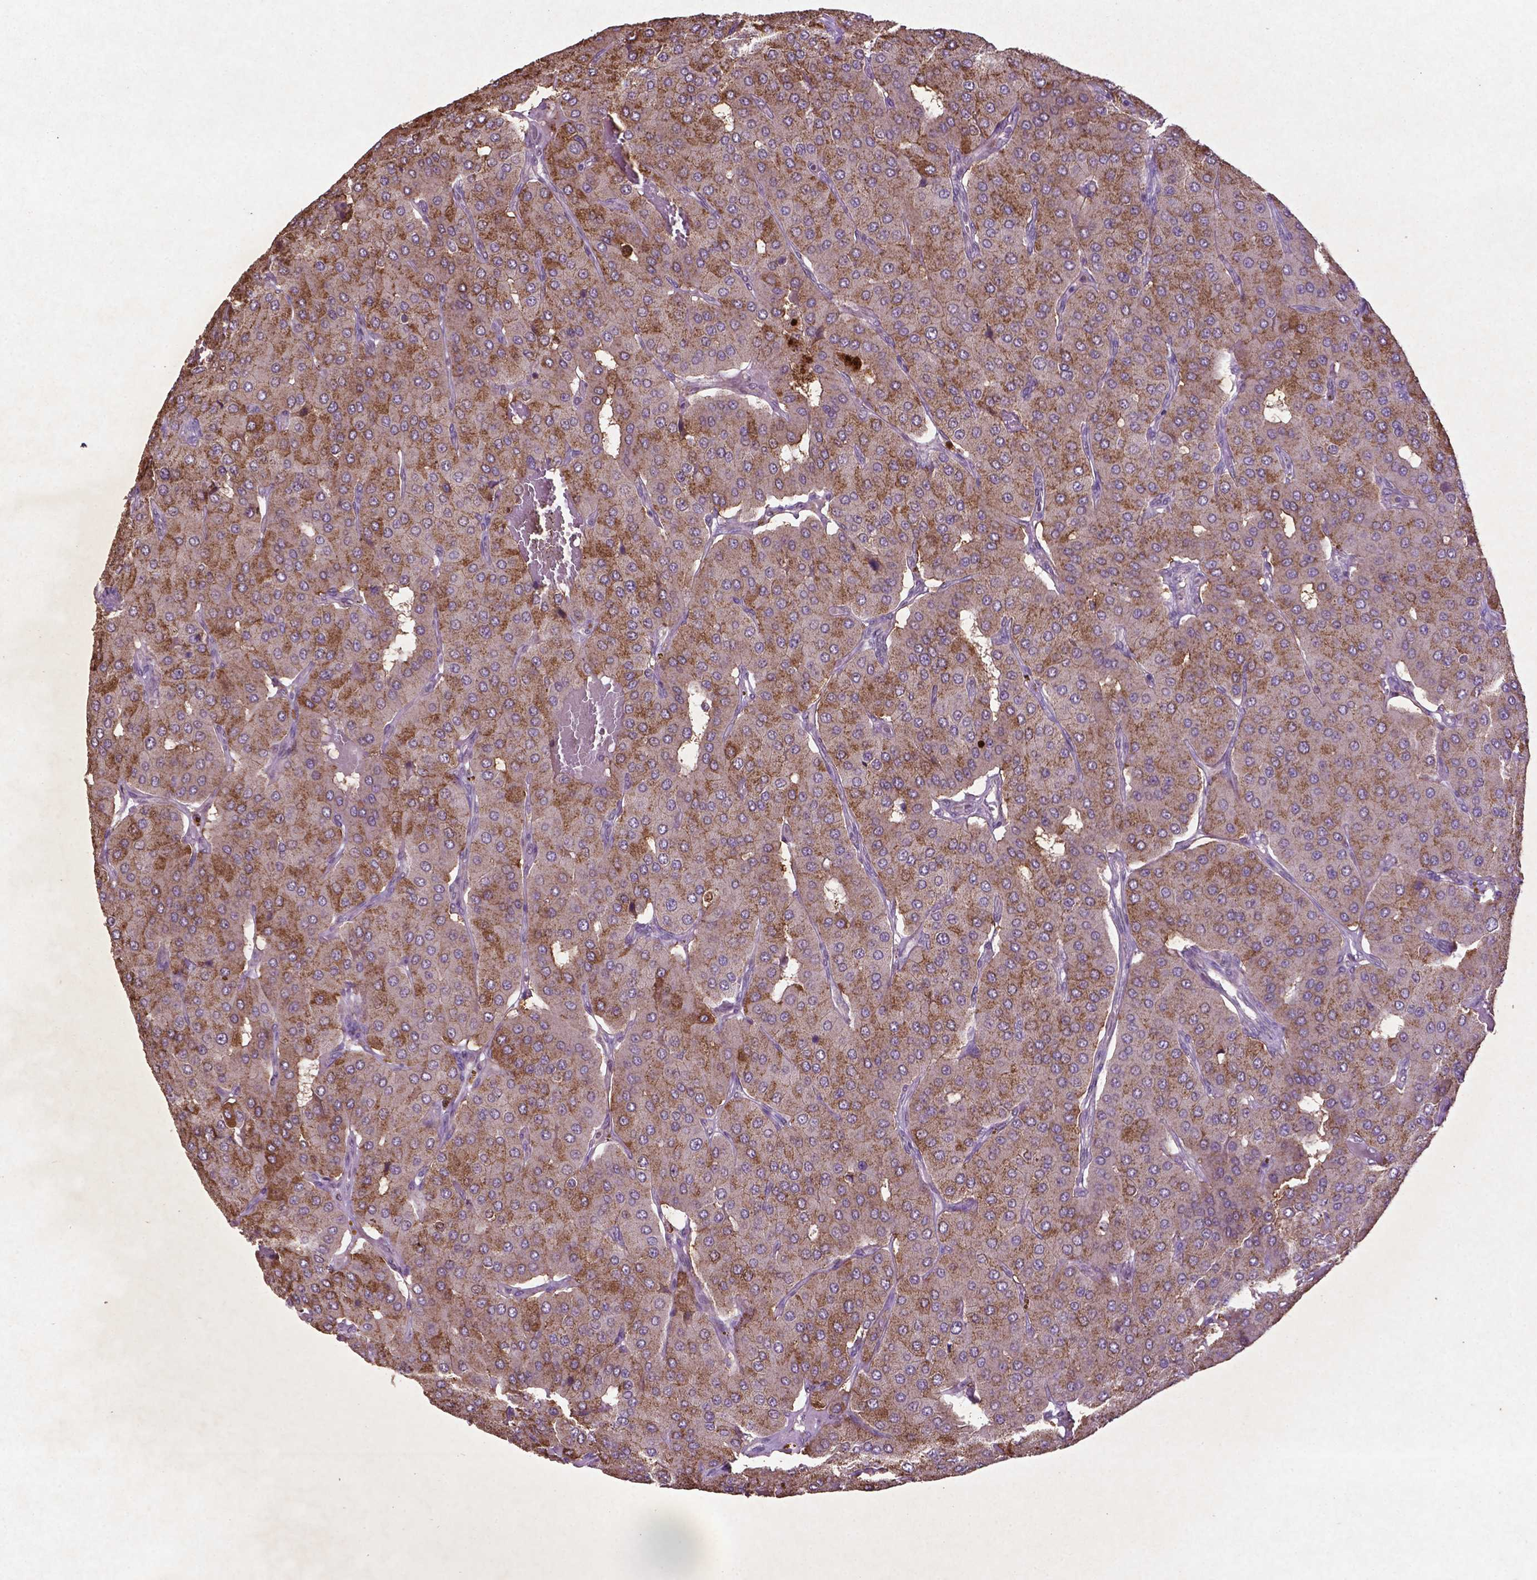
{"staining": {"intensity": "moderate", "quantity": ">75%", "location": "cytoplasmic/membranous"}, "tissue": "parathyroid gland", "cell_type": "Glandular cells", "image_type": "normal", "snomed": [{"axis": "morphology", "description": "Normal tissue, NOS"}, {"axis": "morphology", "description": "Adenoma, NOS"}, {"axis": "topography", "description": "Parathyroid gland"}], "caption": "Glandular cells display moderate cytoplasmic/membranous staining in about >75% of cells in normal parathyroid gland. (DAB (3,3'-diaminobenzidine) = brown stain, brightfield microscopy at high magnification).", "gene": "MTOR", "patient": {"sex": "female", "age": 86}}